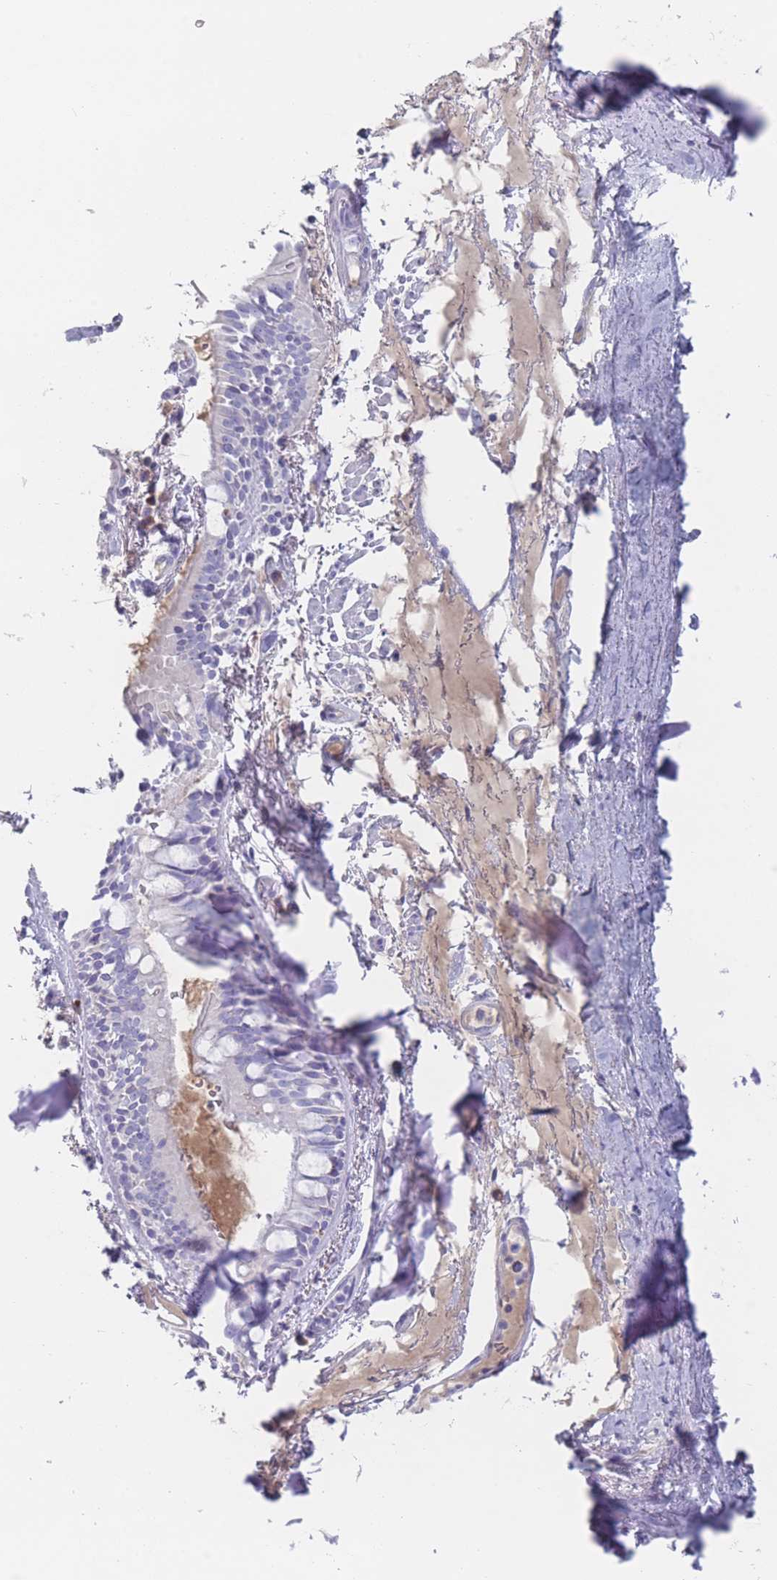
{"staining": {"intensity": "negative", "quantity": "none", "location": "none"}, "tissue": "bronchus", "cell_type": "Respiratory epithelial cells", "image_type": "normal", "snomed": [{"axis": "morphology", "description": "Normal tissue, NOS"}, {"axis": "topography", "description": "Bronchus"}], "caption": "The micrograph shows no staining of respiratory epithelial cells in benign bronchus. (DAB (3,3'-diaminobenzidine) immunohistochemistry with hematoxylin counter stain).", "gene": "ST8SIA5", "patient": {"sex": "male", "age": 70}}